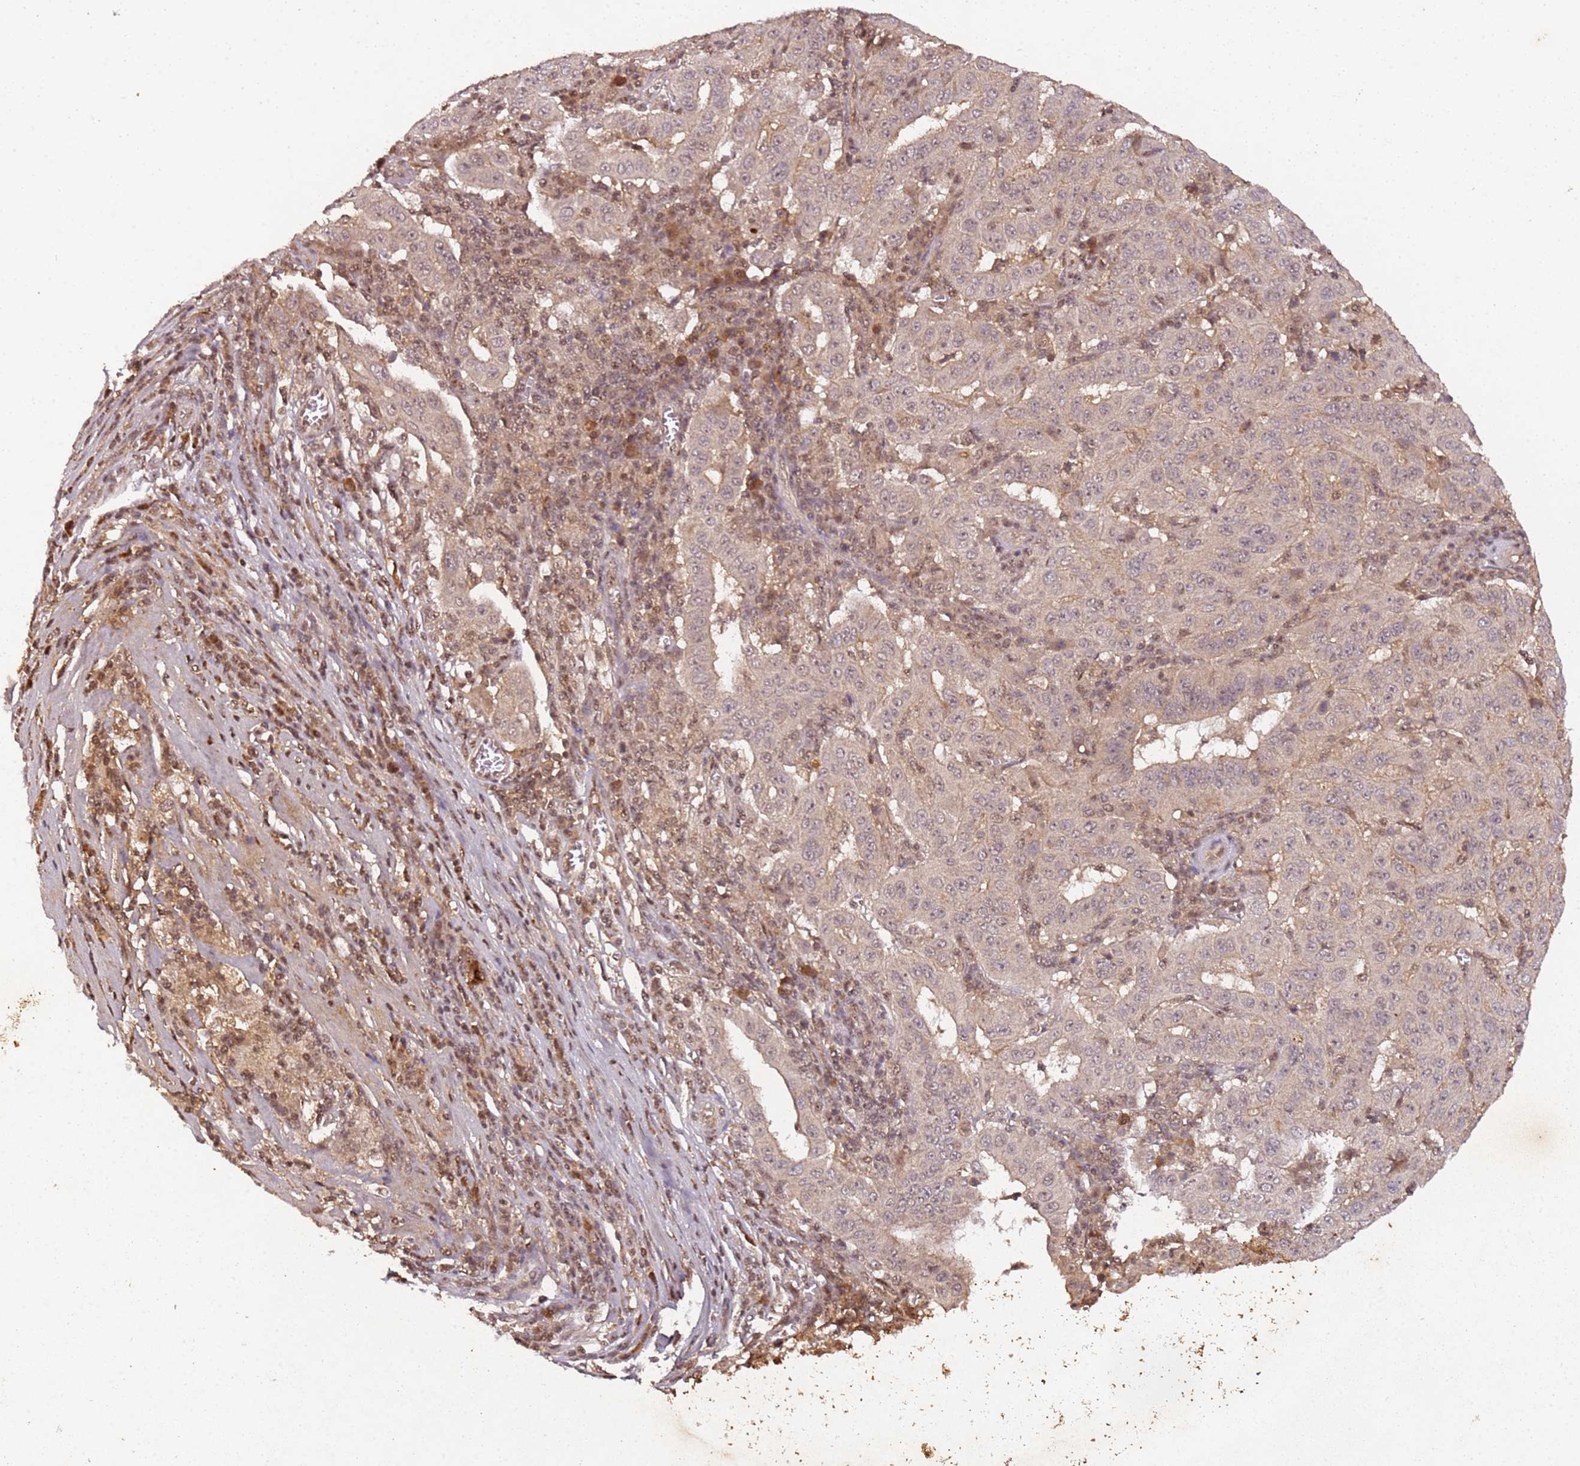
{"staining": {"intensity": "weak", "quantity": "<25%", "location": "nuclear"}, "tissue": "pancreatic cancer", "cell_type": "Tumor cells", "image_type": "cancer", "snomed": [{"axis": "morphology", "description": "Adenocarcinoma, NOS"}, {"axis": "topography", "description": "Pancreas"}], "caption": "Histopathology image shows no protein expression in tumor cells of adenocarcinoma (pancreatic) tissue.", "gene": "COL1A2", "patient": {"sex": "male", "age": 63}}